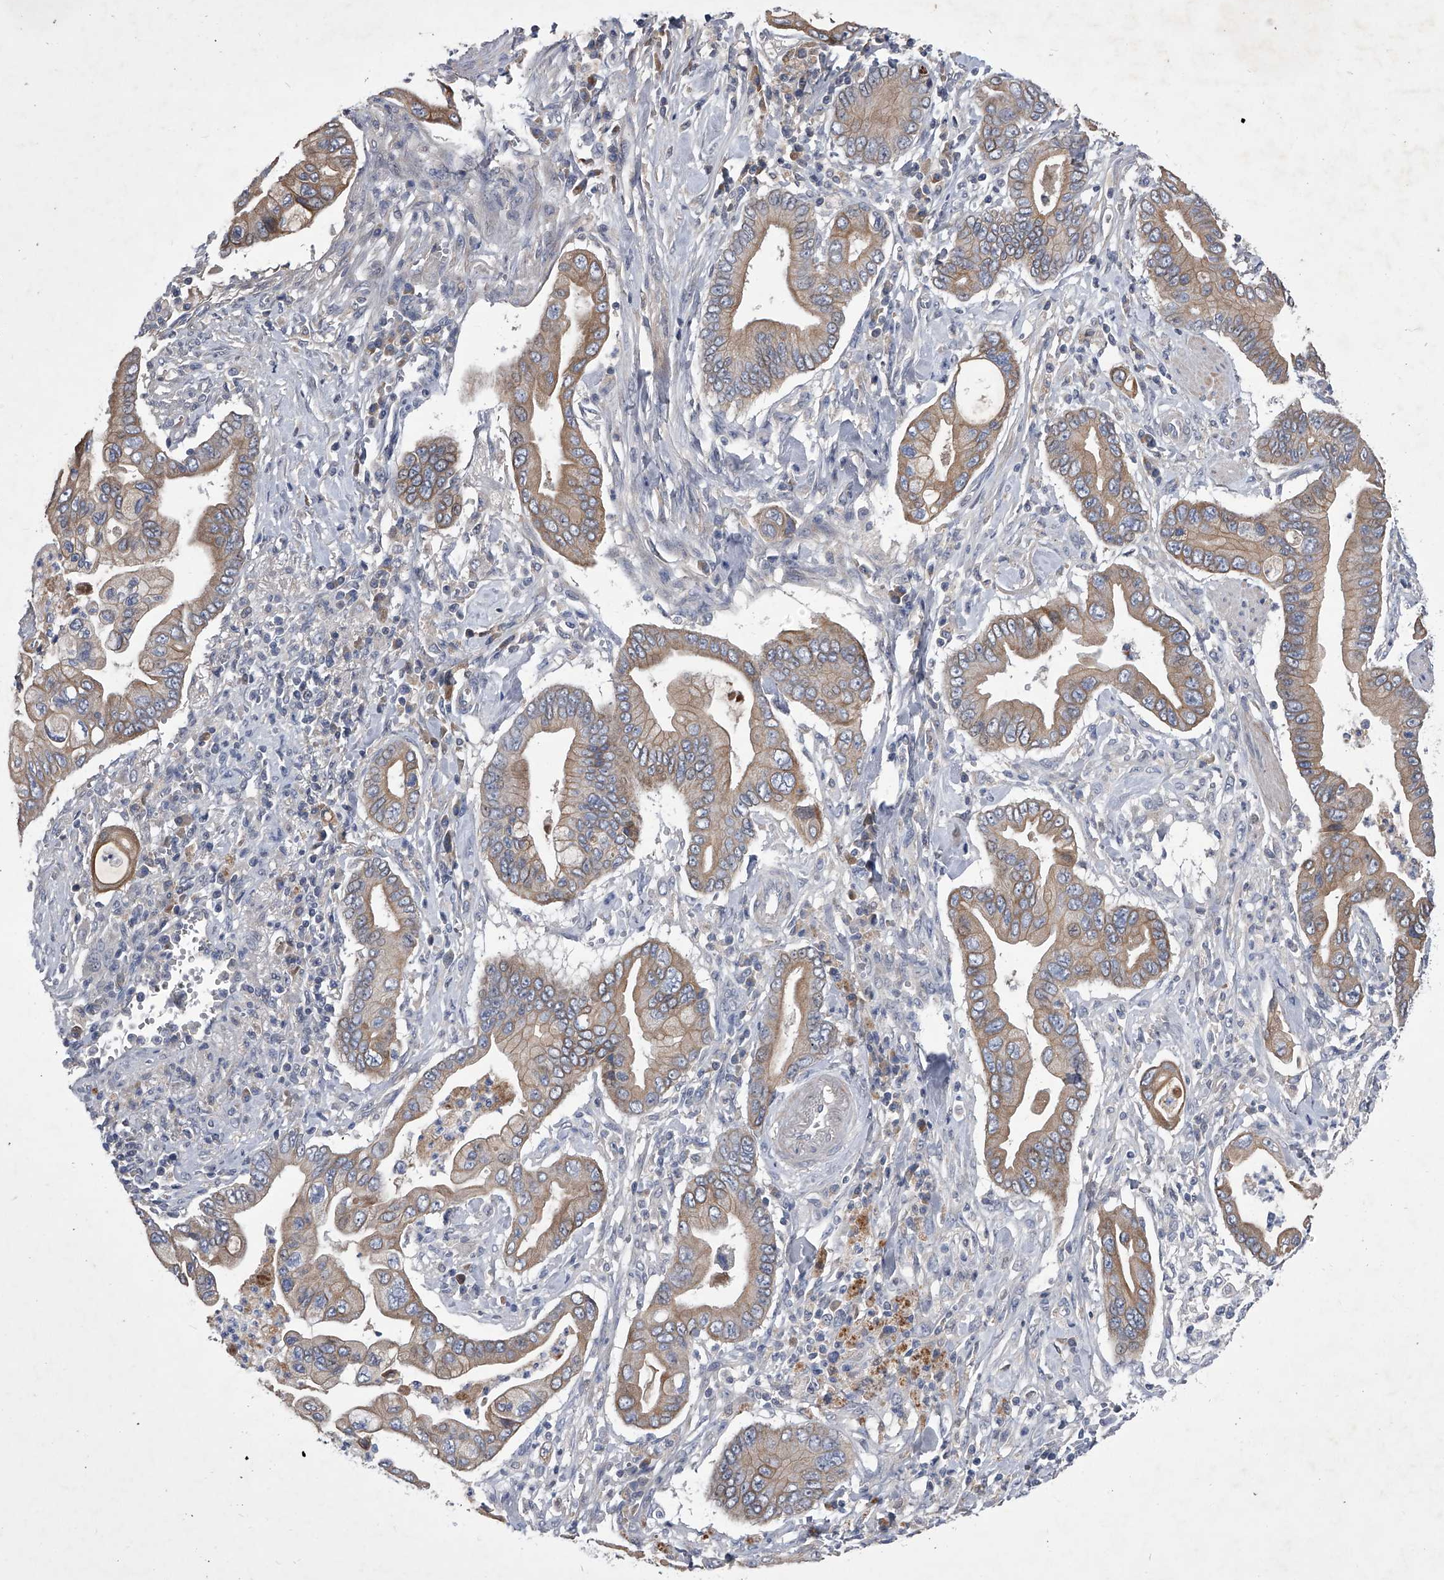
{"staining": {"intensity": "moderate", "quantity": ">75%", "location": "cytoplasmic/membranous"}, "tissue": "pancreatic cancer", "cell_type": "Tumor cells", "image_type": "cancer", "snomed": [{"axis": "morphology", "description": "Adenocarcinoma, NOS"}, {"axis": "topography", "description": "Pancreas"}], "caption": "This is a micrograph of immunohistochemistry (IHC) staining of pancreatic cancer, which shows moderate staining in the cytoplasmic/membranous of tumor cells.", "gene": "ZNF76", "patient": {"sex": "male", "age": 78}}